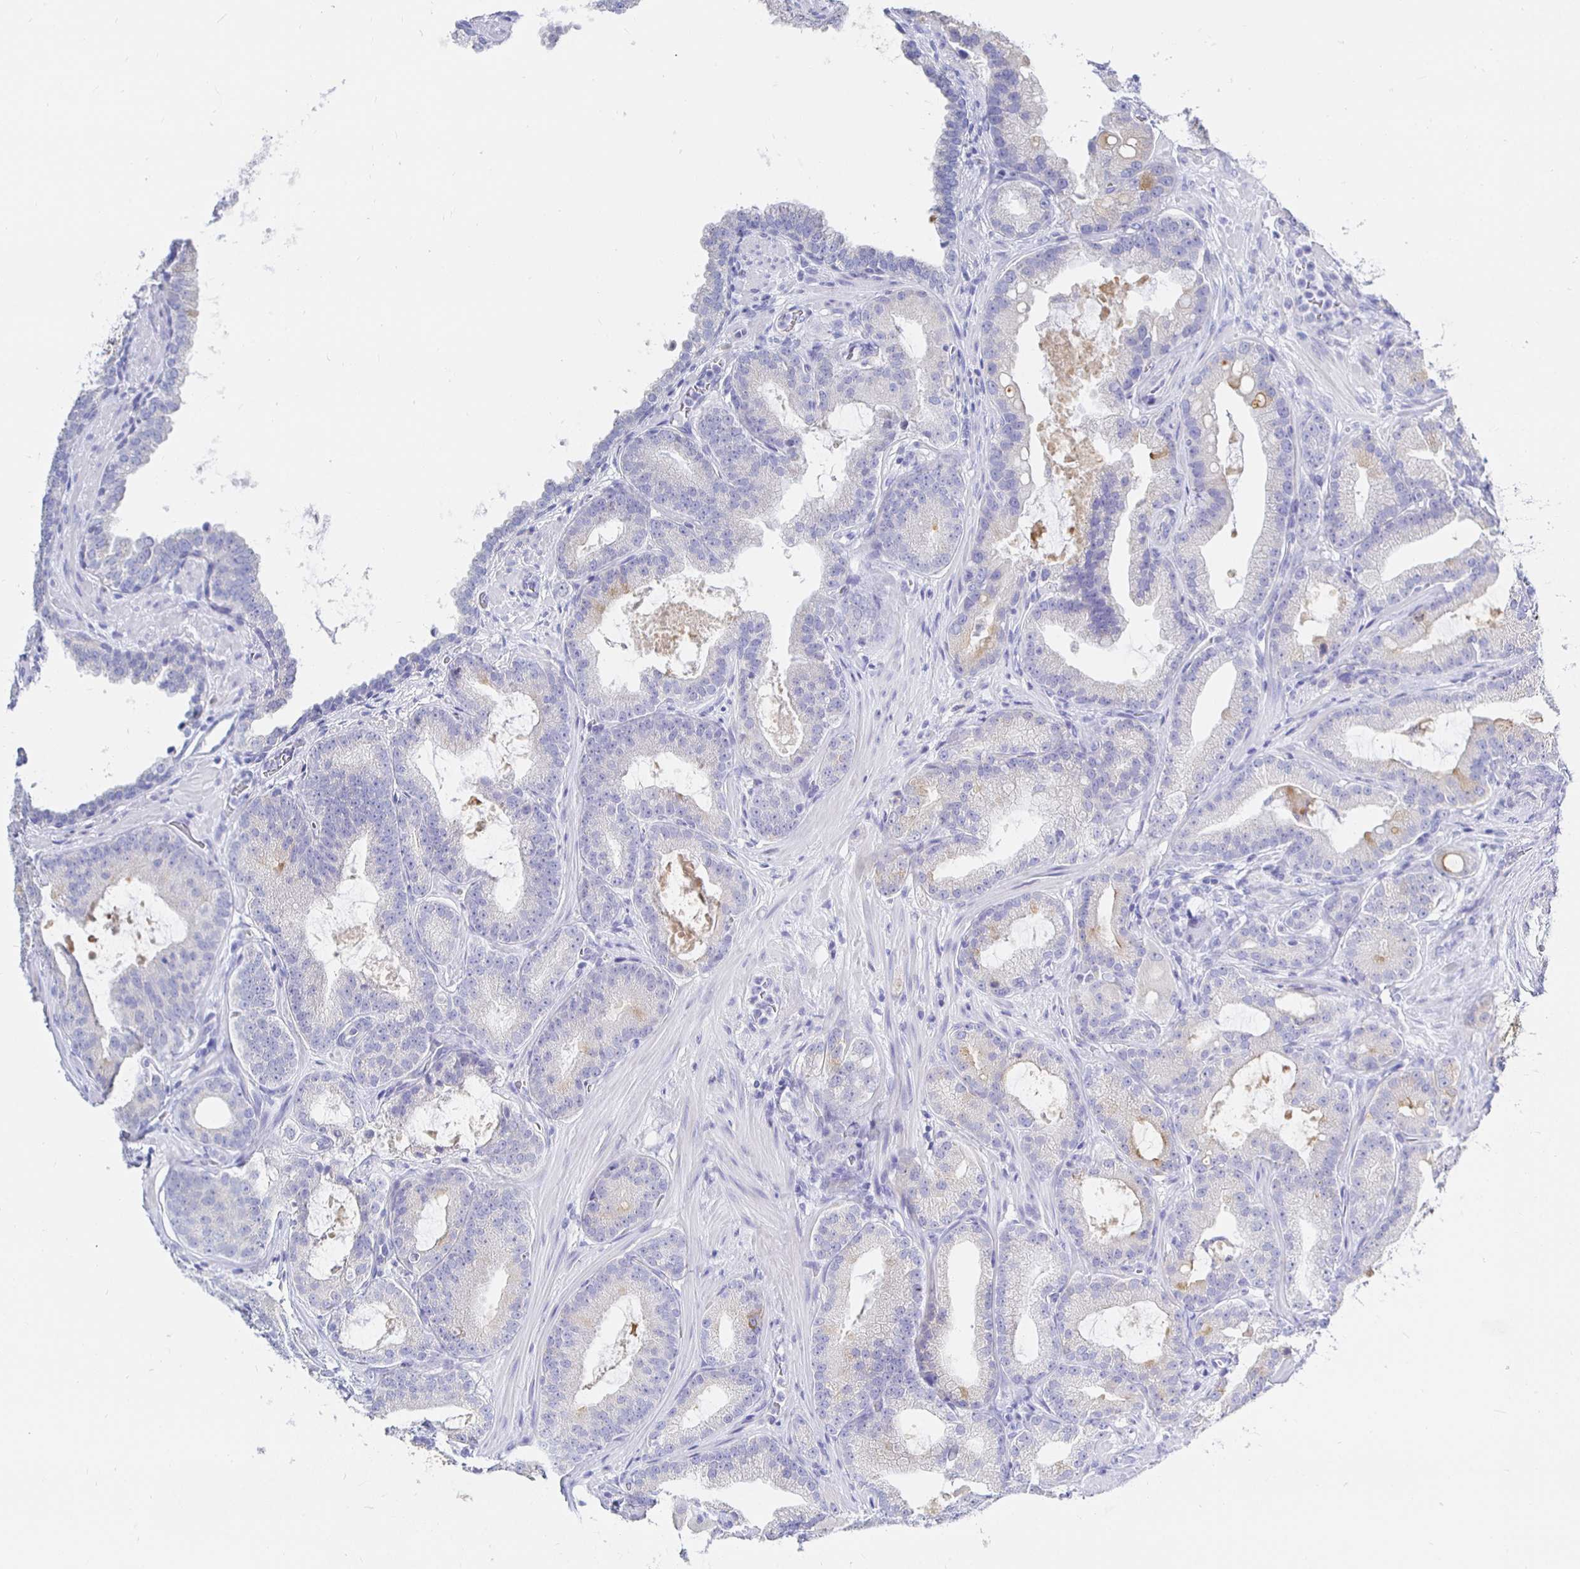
{"staining": {"intensity": "negative", "quantity": "none", "location": "none"}, "tissue": "prostate cancer", "cell_type": "Tumor cells", "image_type": "cancer", "snomed": [{"axis": "morphology", "description": "Adenocarcinoma, High grade"}, {"axis": "topography", "description": "Prostate"}], "caption": "The histopathology image exhibits no significant staining in tumor cells of high-grade adenocarcinoma (prostate).", "gene": "UMOD", "patient": {"sex": "male", "age": 65}}